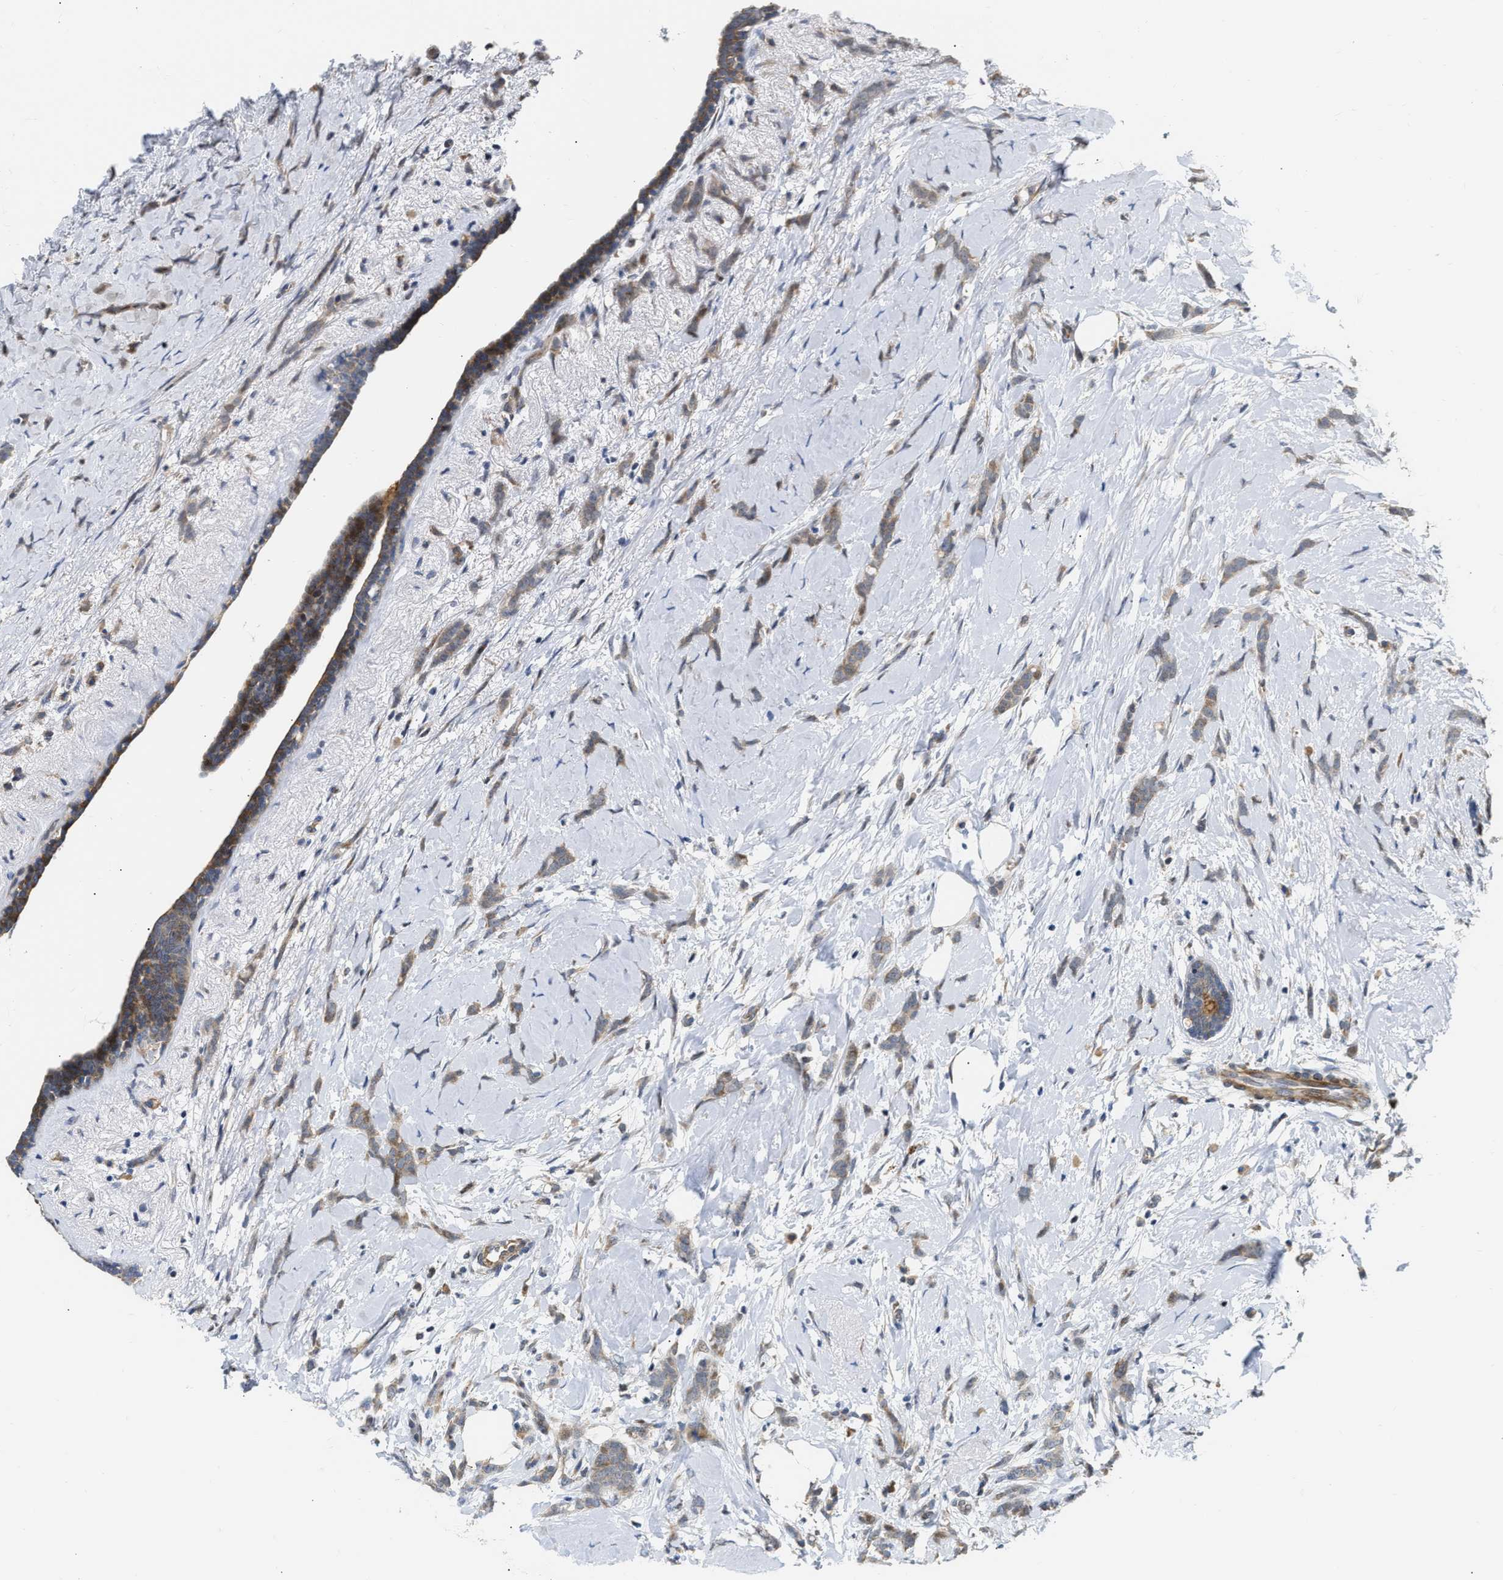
{"staining": {"intensity": "moderate", "quantity": ">75%", "location": "cytoplasmic/membranous"}, "tissue": "breast cancer", "cell_type": "Tumor cells", "image_type": "cancer", "snomed": [{"axis": "morphology", "description": "Lobular carcinoma, in situ"}, {"axis": "morphology", "description": "Lobular carcinoma"}, {"axis": "topography", "description": "Breast"}], "caption": "Protein staining exhibits moderate cytoplasmic/membranous expression in about >75% of tumor cells in breast cancer (lobular carcinoma). (Stains: DAB in brown, nuclei in blue, Microscopy: brightfield microscopy at high magnification).", "gene": "DEPTOR", "patient": {"sex": "female", "age": 41}}